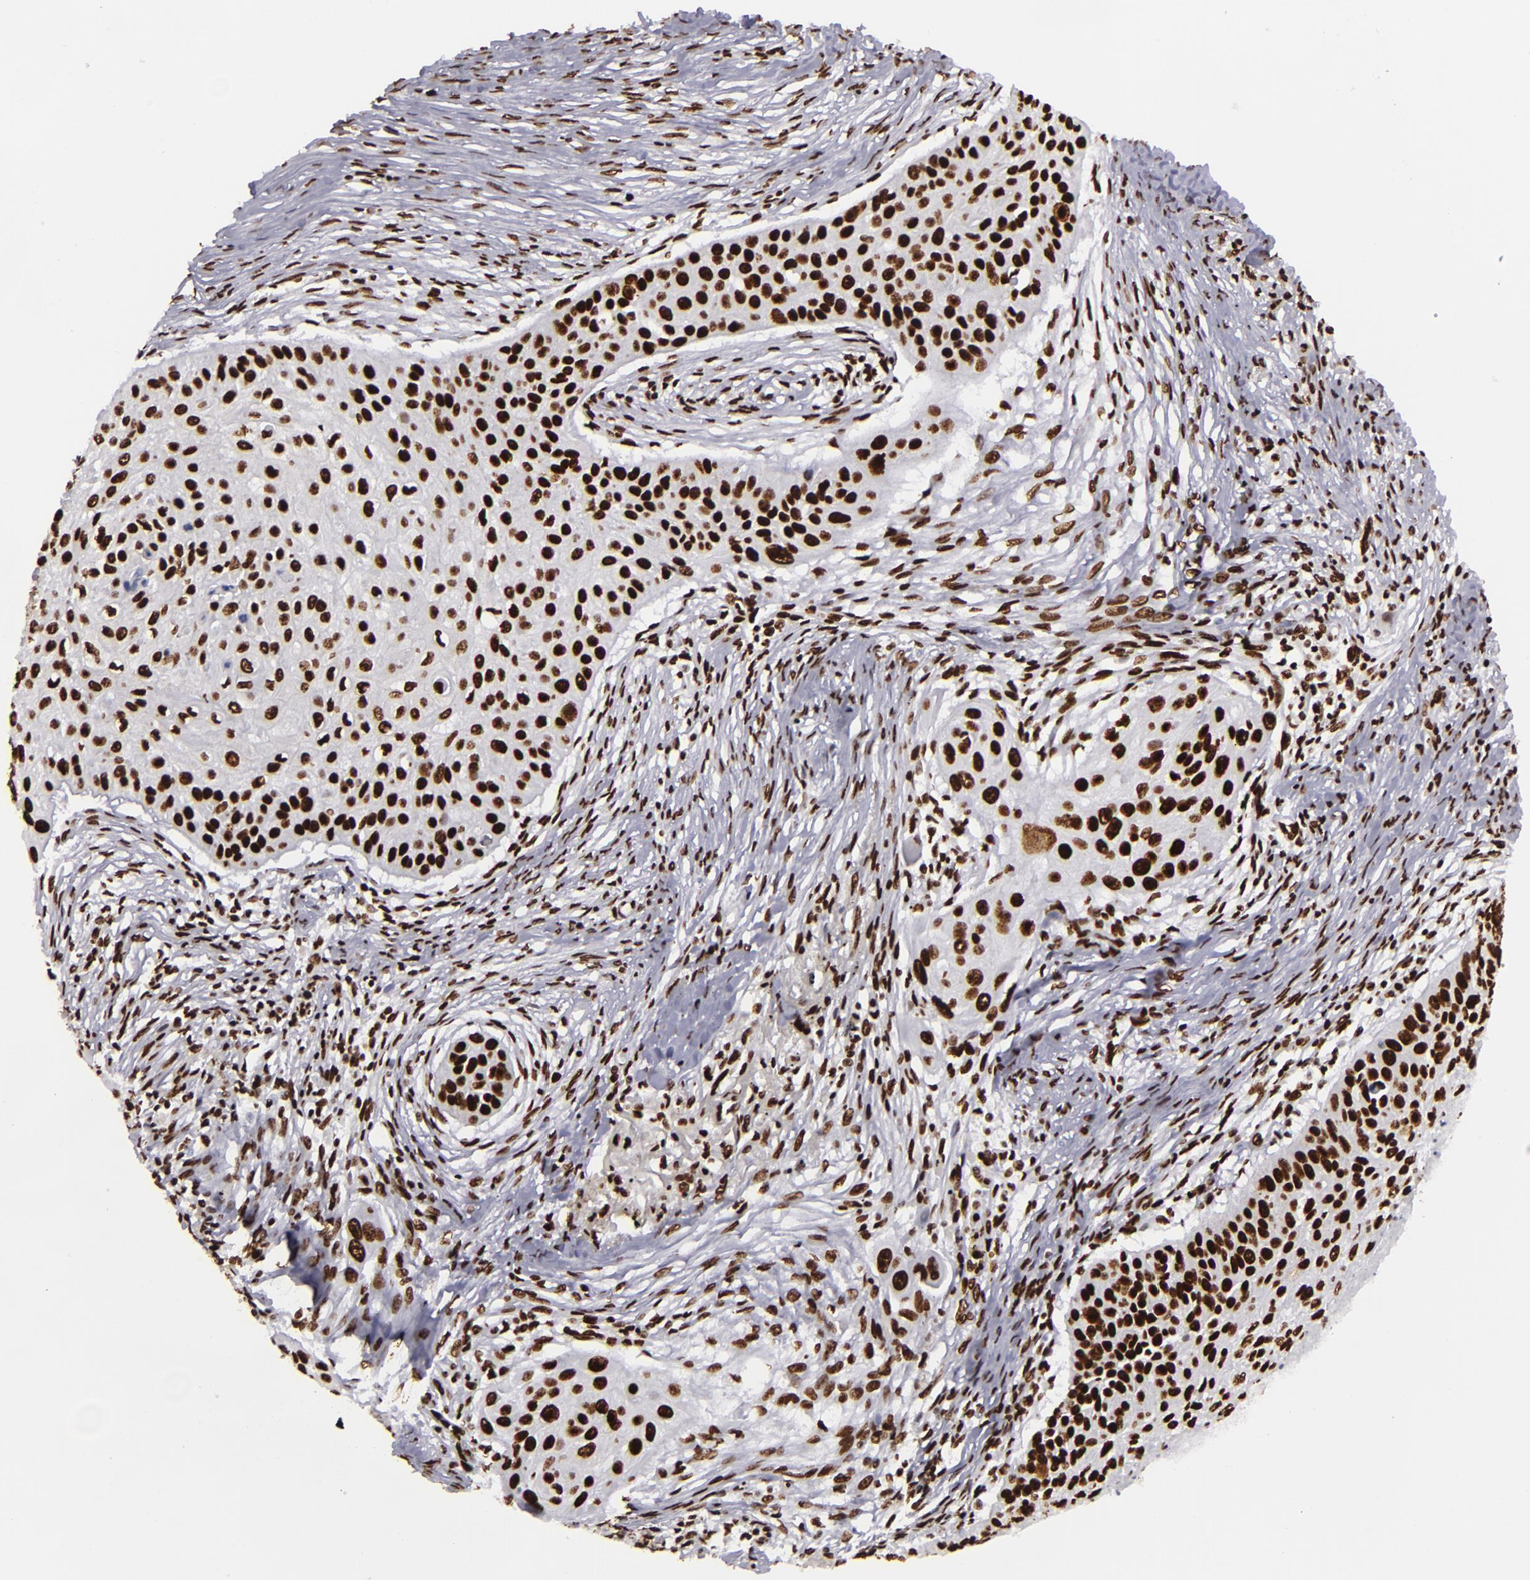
{"staining": {"intensity": "strong", "quantity": ">75%", "location": "nuclear"}, "tissue": "lung cancer", "cell_type": "Tumor cells", "image_type": "cancer", "snomed": [{"axis": "morphology", "description": "Squamous cell carcinoma, NOS"}, {"axis": "topography", "description": "Lung"}], "caption": "The photomicrograph displays immunohistochemical staining of squamous cell carcinoma (lung). There is strong nuclear positivity is seen in approximately >75% of tumor cells.", "gene": "SAFB", "patient": {"sex": "male", "age": 71}}